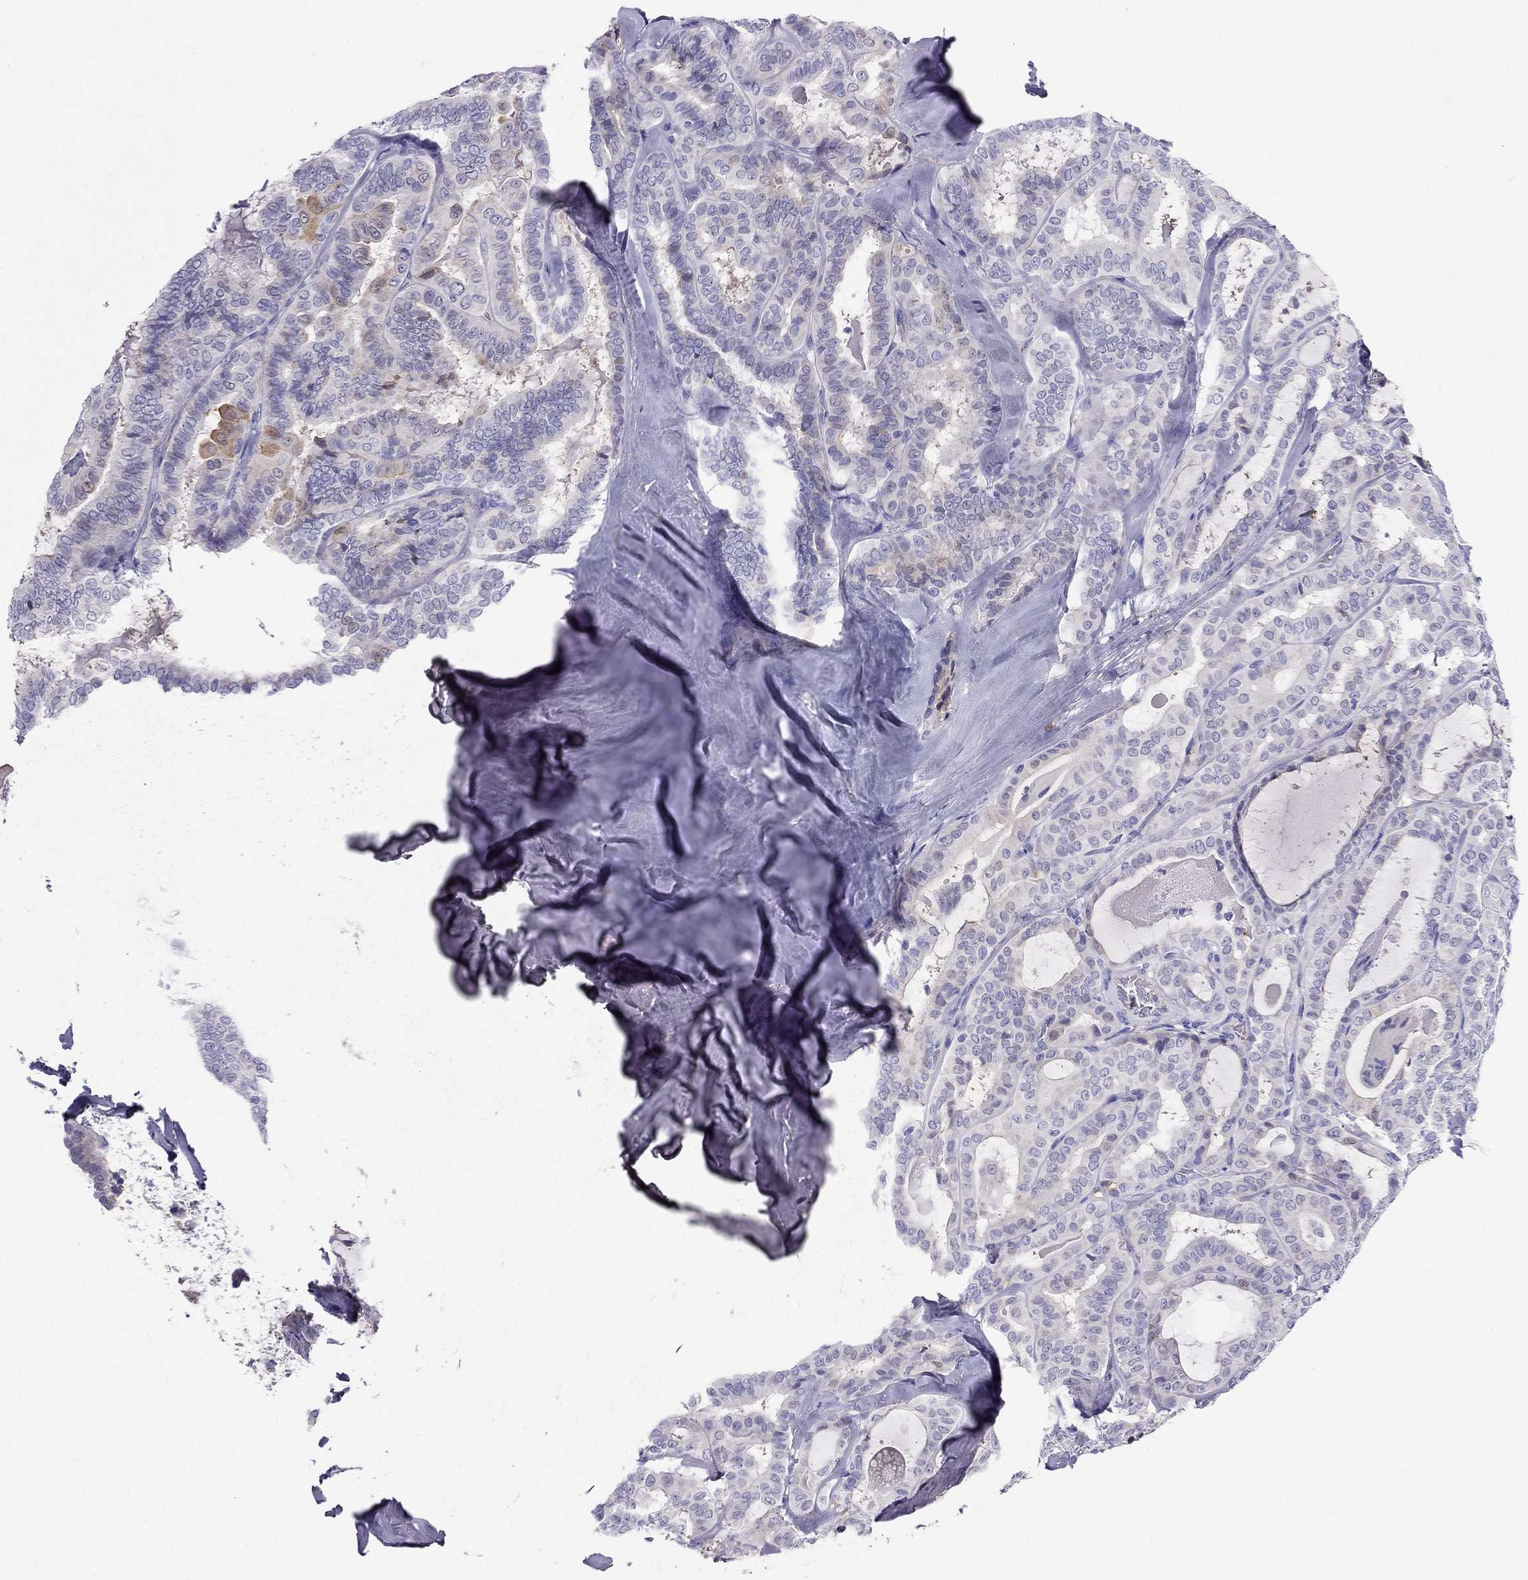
{"staining": {"intensity": "moderate", "quantity": "<25%", "location": "cytoplasmic/membranous"}, "tissue": "thyroid cancer", "cell_type": "Tumor cells", "image_type": "cancer", "snomed": [{"axis": "morphology", "description": "Papillary adenocarcinoma, NOS"}, {"axis": "topography", "description": "Thyroid gland"}], "caption": "This micrograph demonstrates immunohistochemistry staining of human thyroid cancer (papillary adenocarcinoma), with low moderate cytoplasmic/membranous expression in about <25% of tumor cells.", "gene": "TBC1D21", "patient": {"sex": "female", "age": 39}}